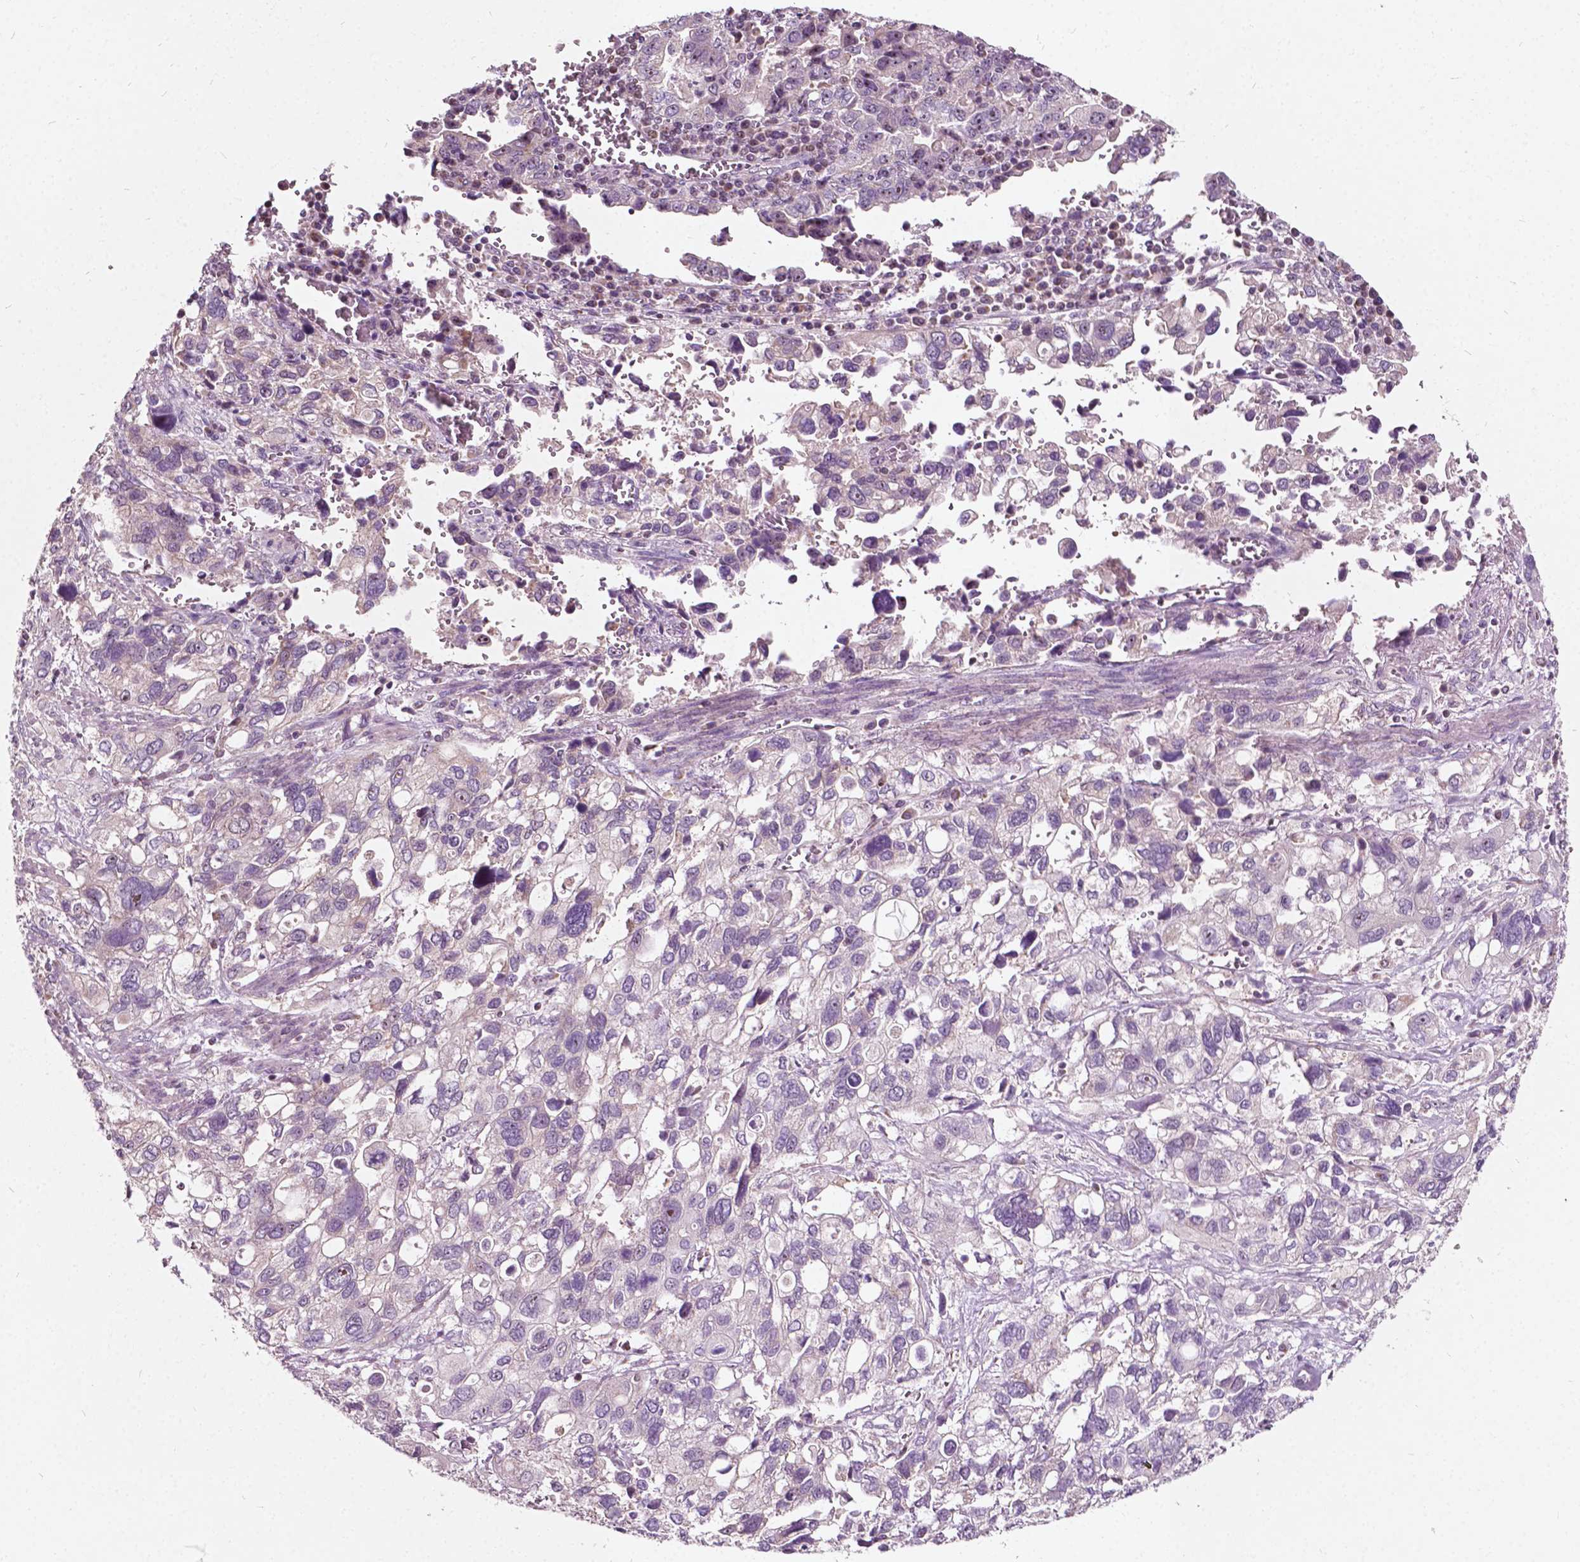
{"staining": {"intensity": "negative", "quantity": "none", "location": "none"}, "tissue": "stomach cancer", "cell_type": "Tumor cells", "image_type": "cancer", "snomed": [{"axis": "morphology", "description": "Adenocarcinoma, NOS"}, {"axis": "topography", "description": "Stomach, upper"}], "caption": "This is an immunohistochemistry image of human stomach adenocarcinoma. There is no expression in tumor cells.", "gene": "ODF3L2", "patient": {"sex": "female", "age": 81}}